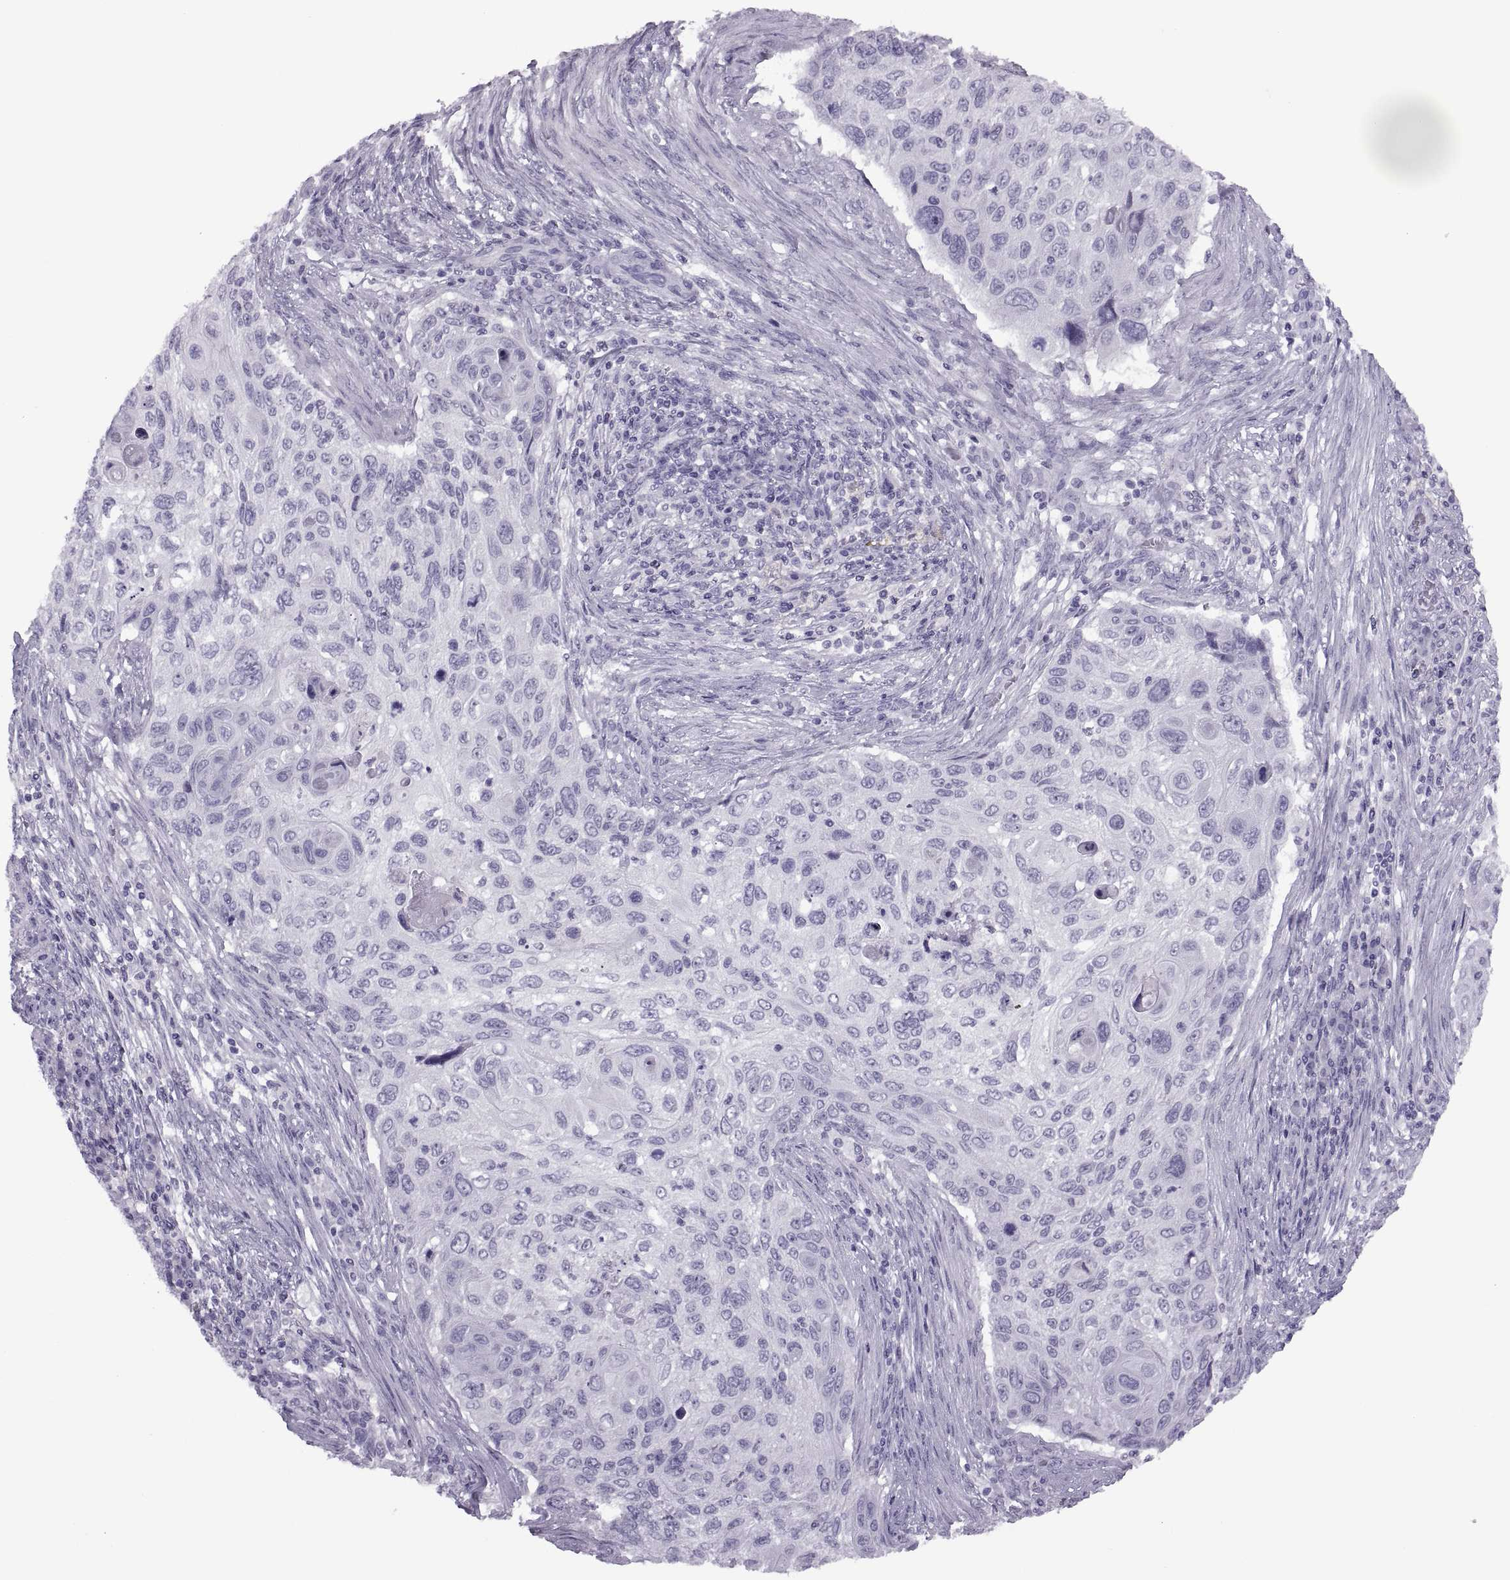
{"staining": {"intensity": "negative", "quantity": "none", "location": "none"}, "tissue": "cervical cancer", "cell_type": "Tumor cells", "image_type": "cancer", "snomed": [{"axis": "morphology", "description": "Squamous cell carcinoma, NOS"}, {"axis": "topography", "description": "Cervix"}], "caption": "An immunohistochemistry (IHC) photomicrograph of cervical cancer is shown. There is no staining in tumor cells of cervical cancer.", "gene": "FAM24A", "patient": {"sex": "female", "age": 70}}